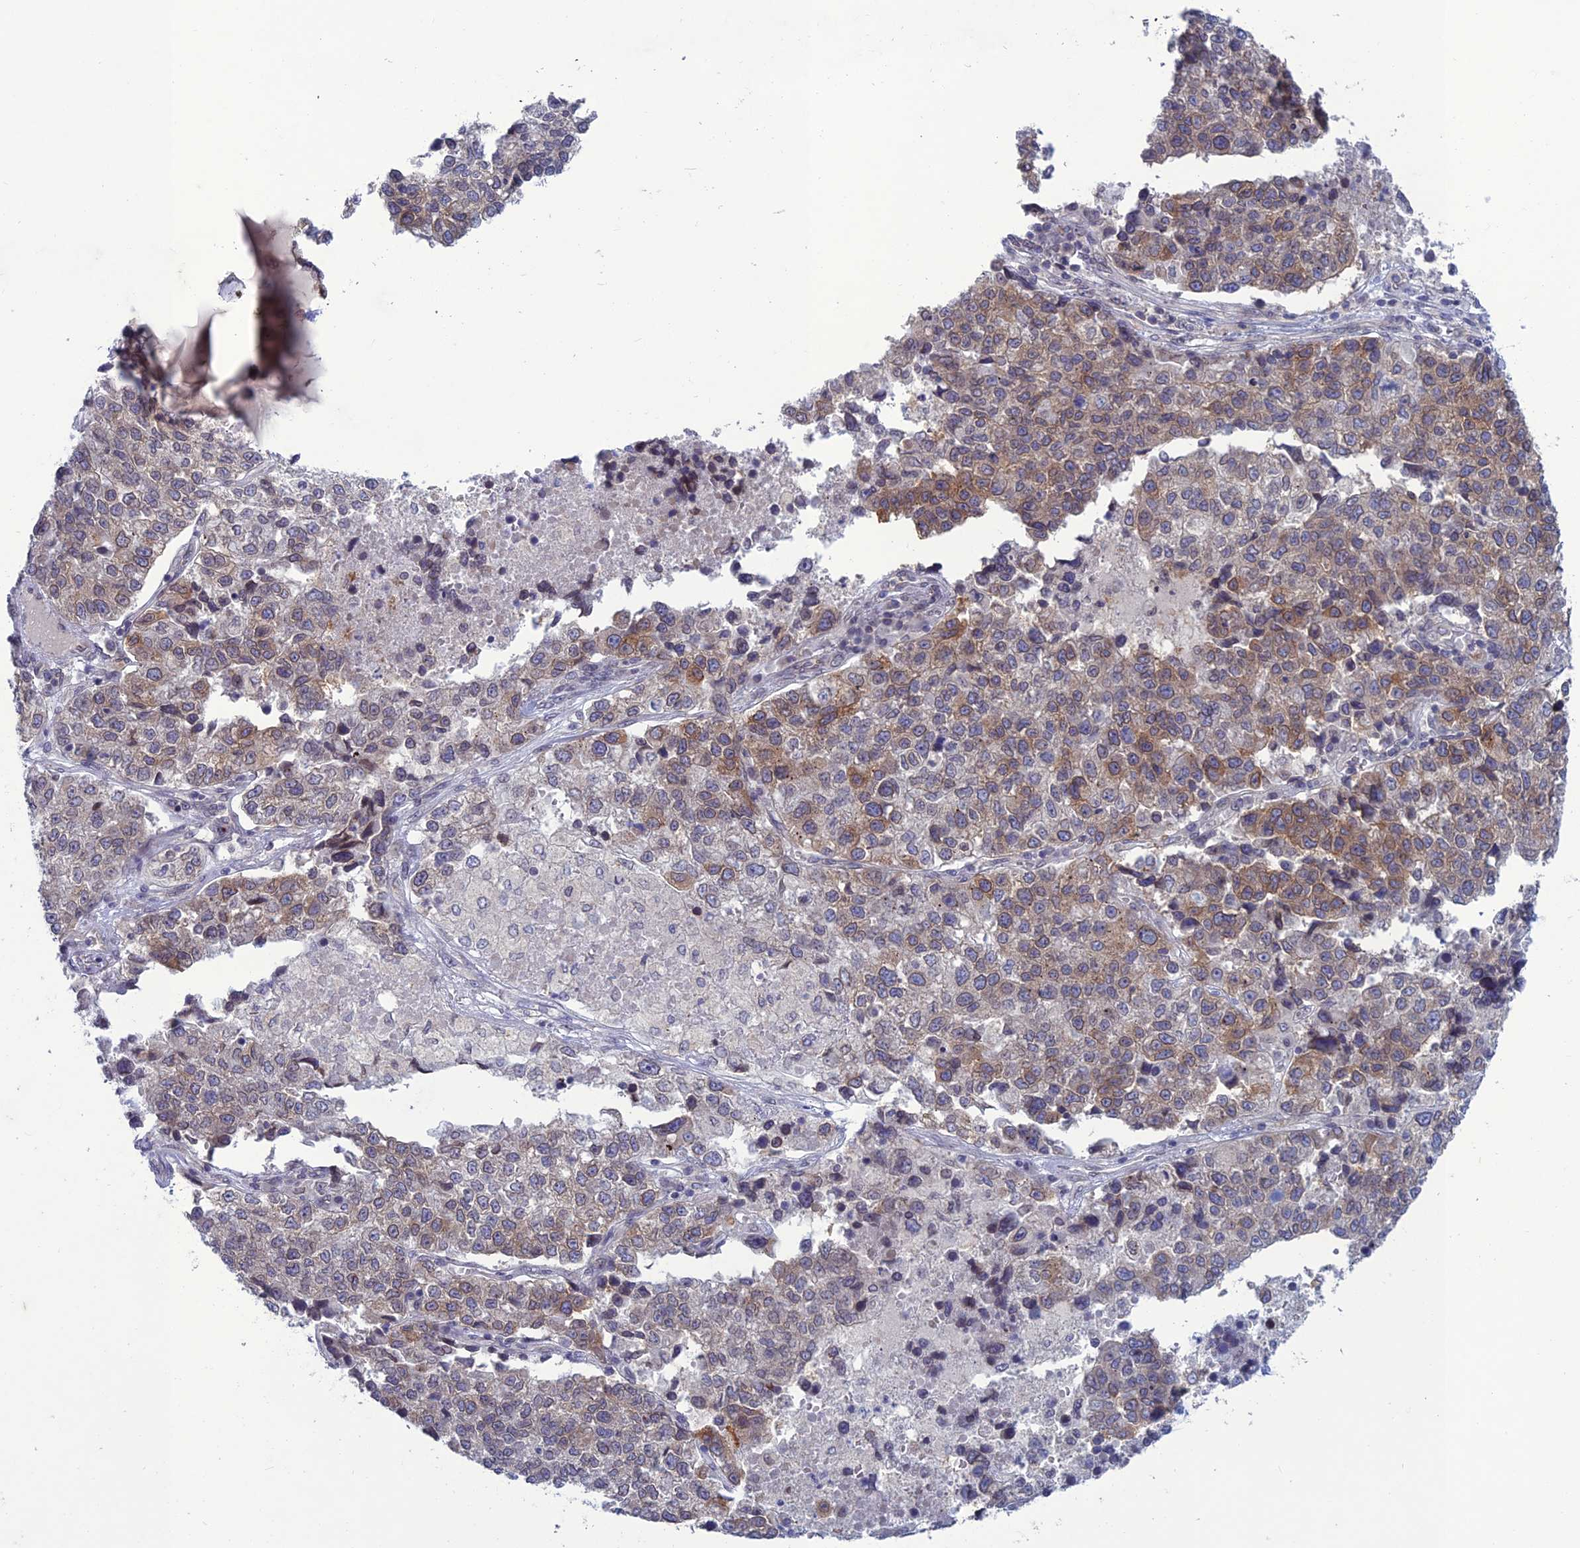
{"staining": {"intensity": "moderate", "quantity": "<25%", "location": "cytoplasmic/membranous,nuclear"}, "tissue": "lung cancer", "cell_type": "Tumor cells", "image_type": "cancer", "snomed": [{"axis": "morphology", "description": "Adenocarcinoma, NOS"}, {"axis": "topography", "description": "Lung"}], "caption": "Lung cancer (adenocarcinoma) stained with DAB IHC shows low levels of moderate cytoplasmic/membranous and nuclear positivity in about <25% of tumor cells. The staining is performed using DAB (3,3'-diaminobenzidine) brown chromogen to label protein expression. The nuclei are counter-stained blue using hematoxylin.", "gene": "WDR46", "patient": {"sex": "male", "age": 49}}